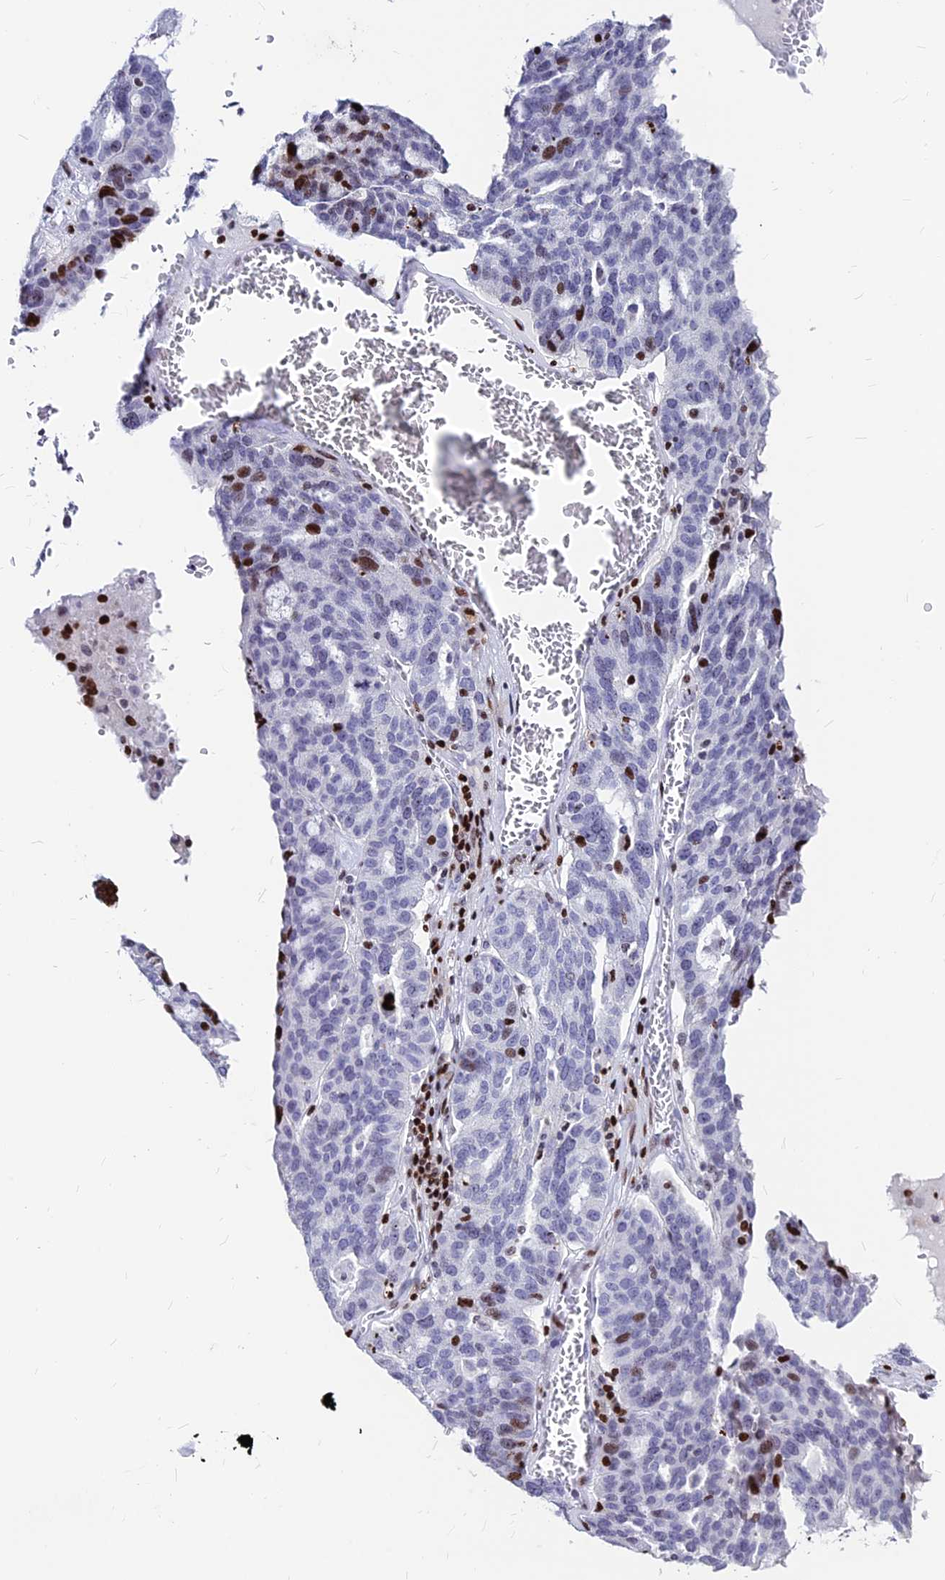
{"staining": {"intensity": "moderate", "quantity": "<25%", "location": "nuclear"}, "tissue": "ovarian cancer", "cell_type": "Tumor cells", "image_type": "cancer", "snomed": [{"axis": "morphology", "description": "Cystadenocarcinoma, serous, NOS"}, {"axis": "topography", "description": "Ovary"}], "caption": "Approximately <25% of tumor cells in serous cystadenocarcinoma (ovarian) exhibit moderate nuclear protein positivity as visualized by brown immunohistochemical staining.", "gene": "PRPS1", "patient": {"sex": "female", "age": 59}}